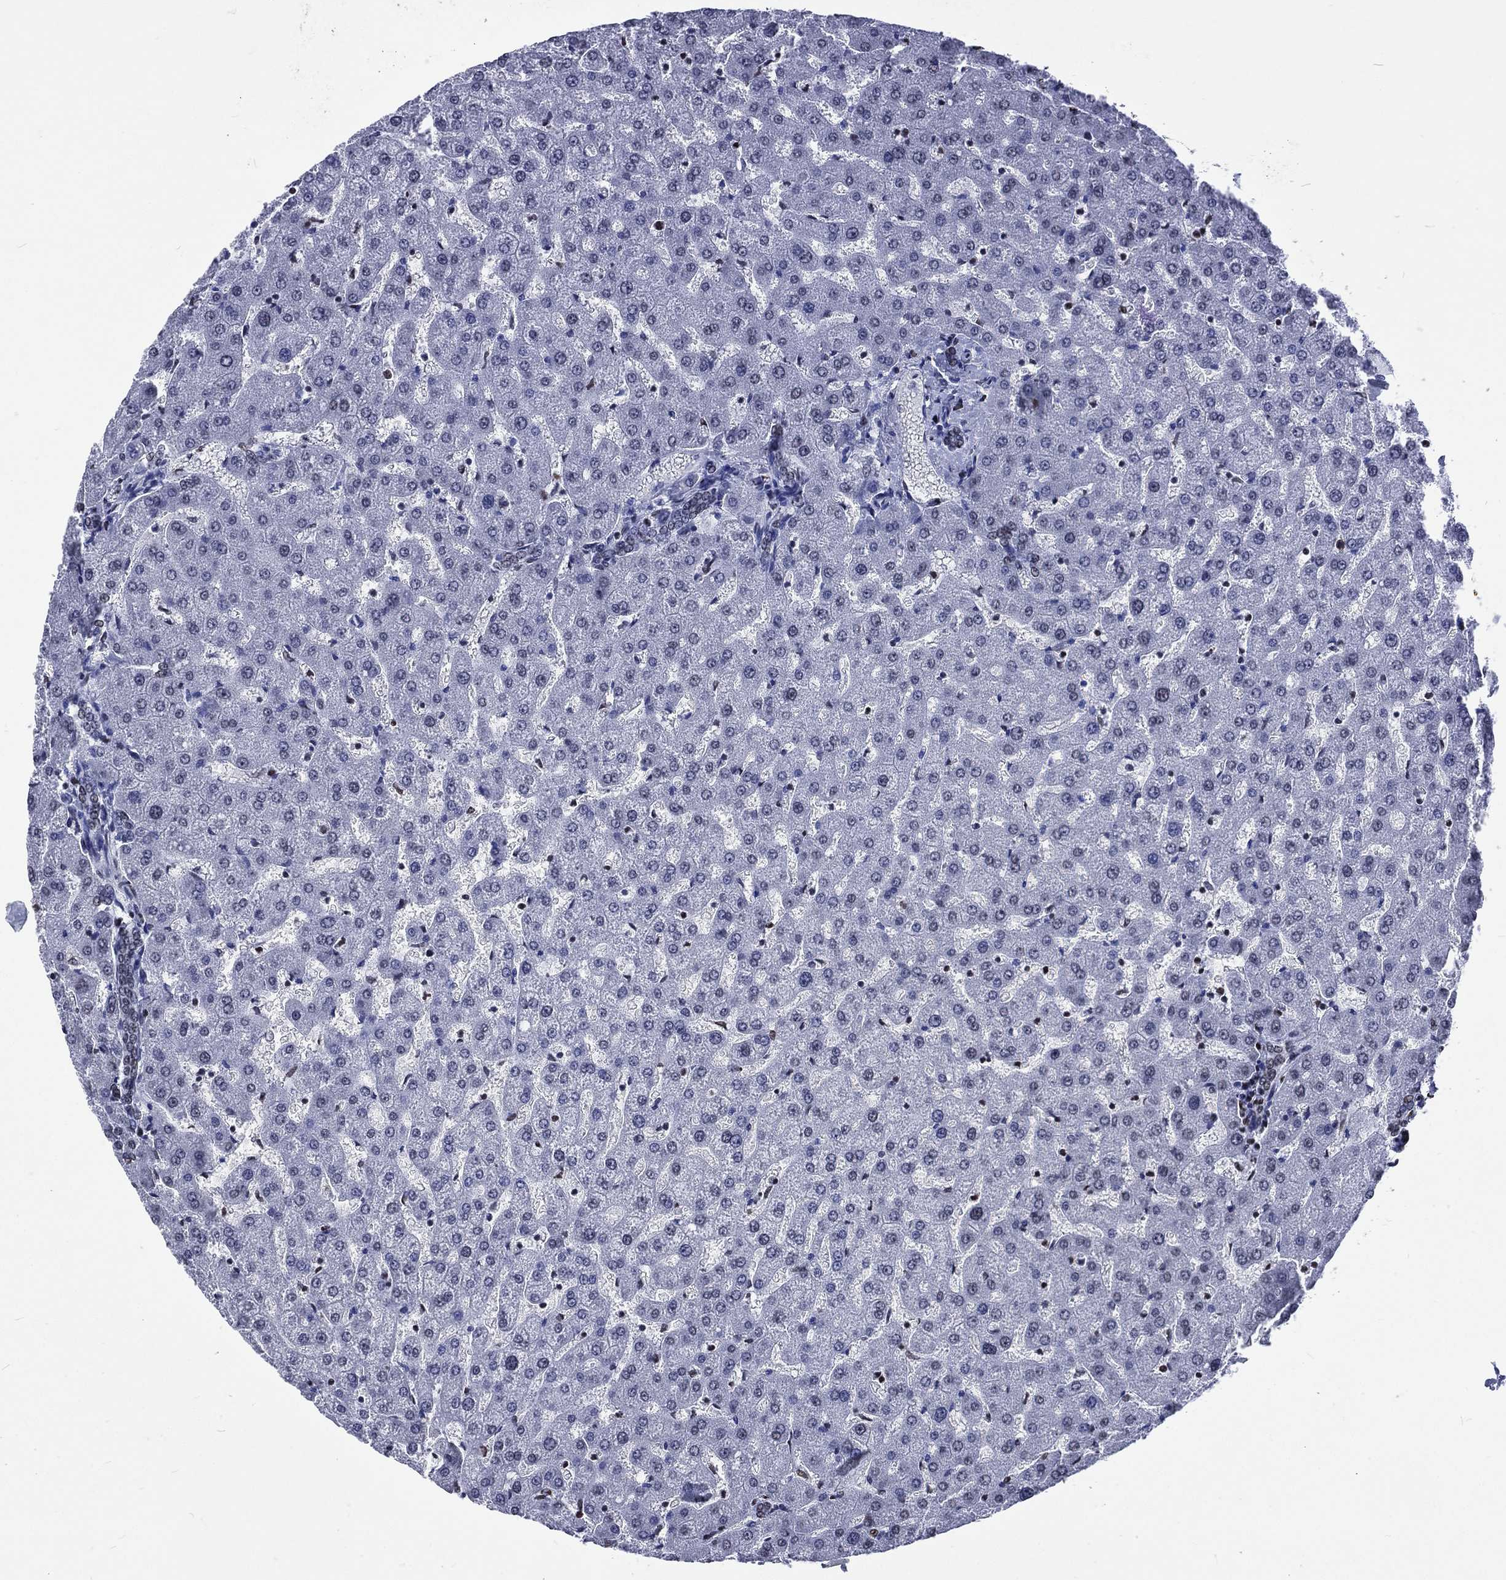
{"staining": {"intensity": "negative", "quantity": "none", "location": "none"}, "tissue": "liver", "cell_type": "Cholangiocytes", "image_type": "normal", "snomed": [{"axis": "morphology", "description": "Normal tissue, NOS"}, {"axis": "topography", "description": "Liver"}], "caption": "Immunohistochemistry image of benign liver stained for a protein (brown), which demonstrates no expression in cholangiocytes. The staining was performed using DAB (3,3'-diaminobenzidine) to visualize the protein expression in brown, while the nuclei were stained in blue with hematoxylin (Magnification: 20x).", "gene": "RETREG2", "patient": {"sex": "female", "age": 50}}